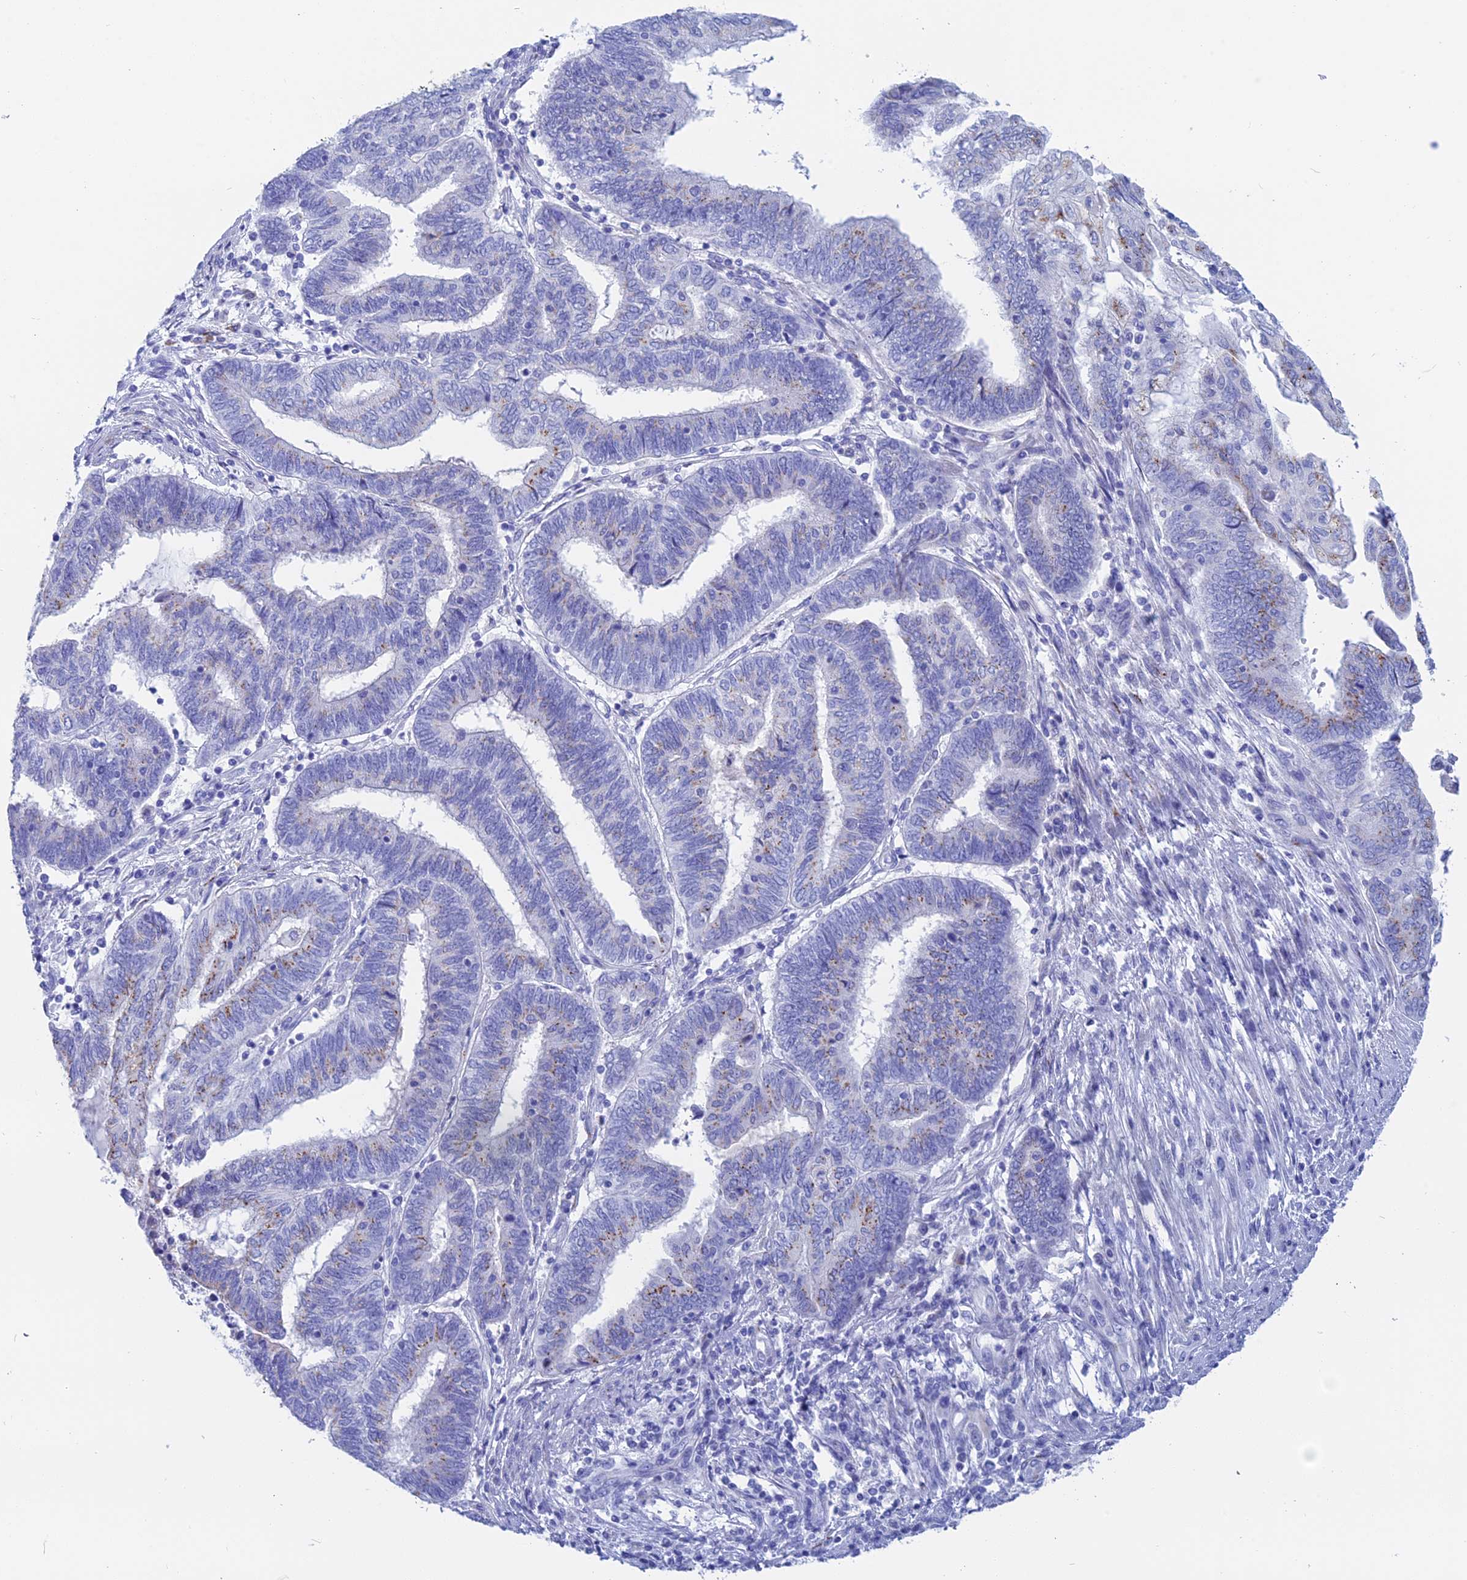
{"staining": {"intensity": "moderate", "quantity": "<25%", "location": "cytoplasmic/membranous"}, "tissue": "endometrial cancer", "cell_type": "Tumor cells", "image_type": "cancer", "snomed": [{"axis": "morphology", "description": "Adenocarcinoma, NOS"}, {"axis": "topography", "description": "Uterus"}, {"axis": "topography", "description": "Endometrium"}], "caption": "DAB (3,3'-diaminobenzidine) immunohistochemical staining of human adenocarcinoma (endometrial) demonstrates moderate cytoplasmic/membranous protein expression in about <25% of tumor cells.", "gene": "ERICH4", "patient": {"sex": "female", "age": 70}}